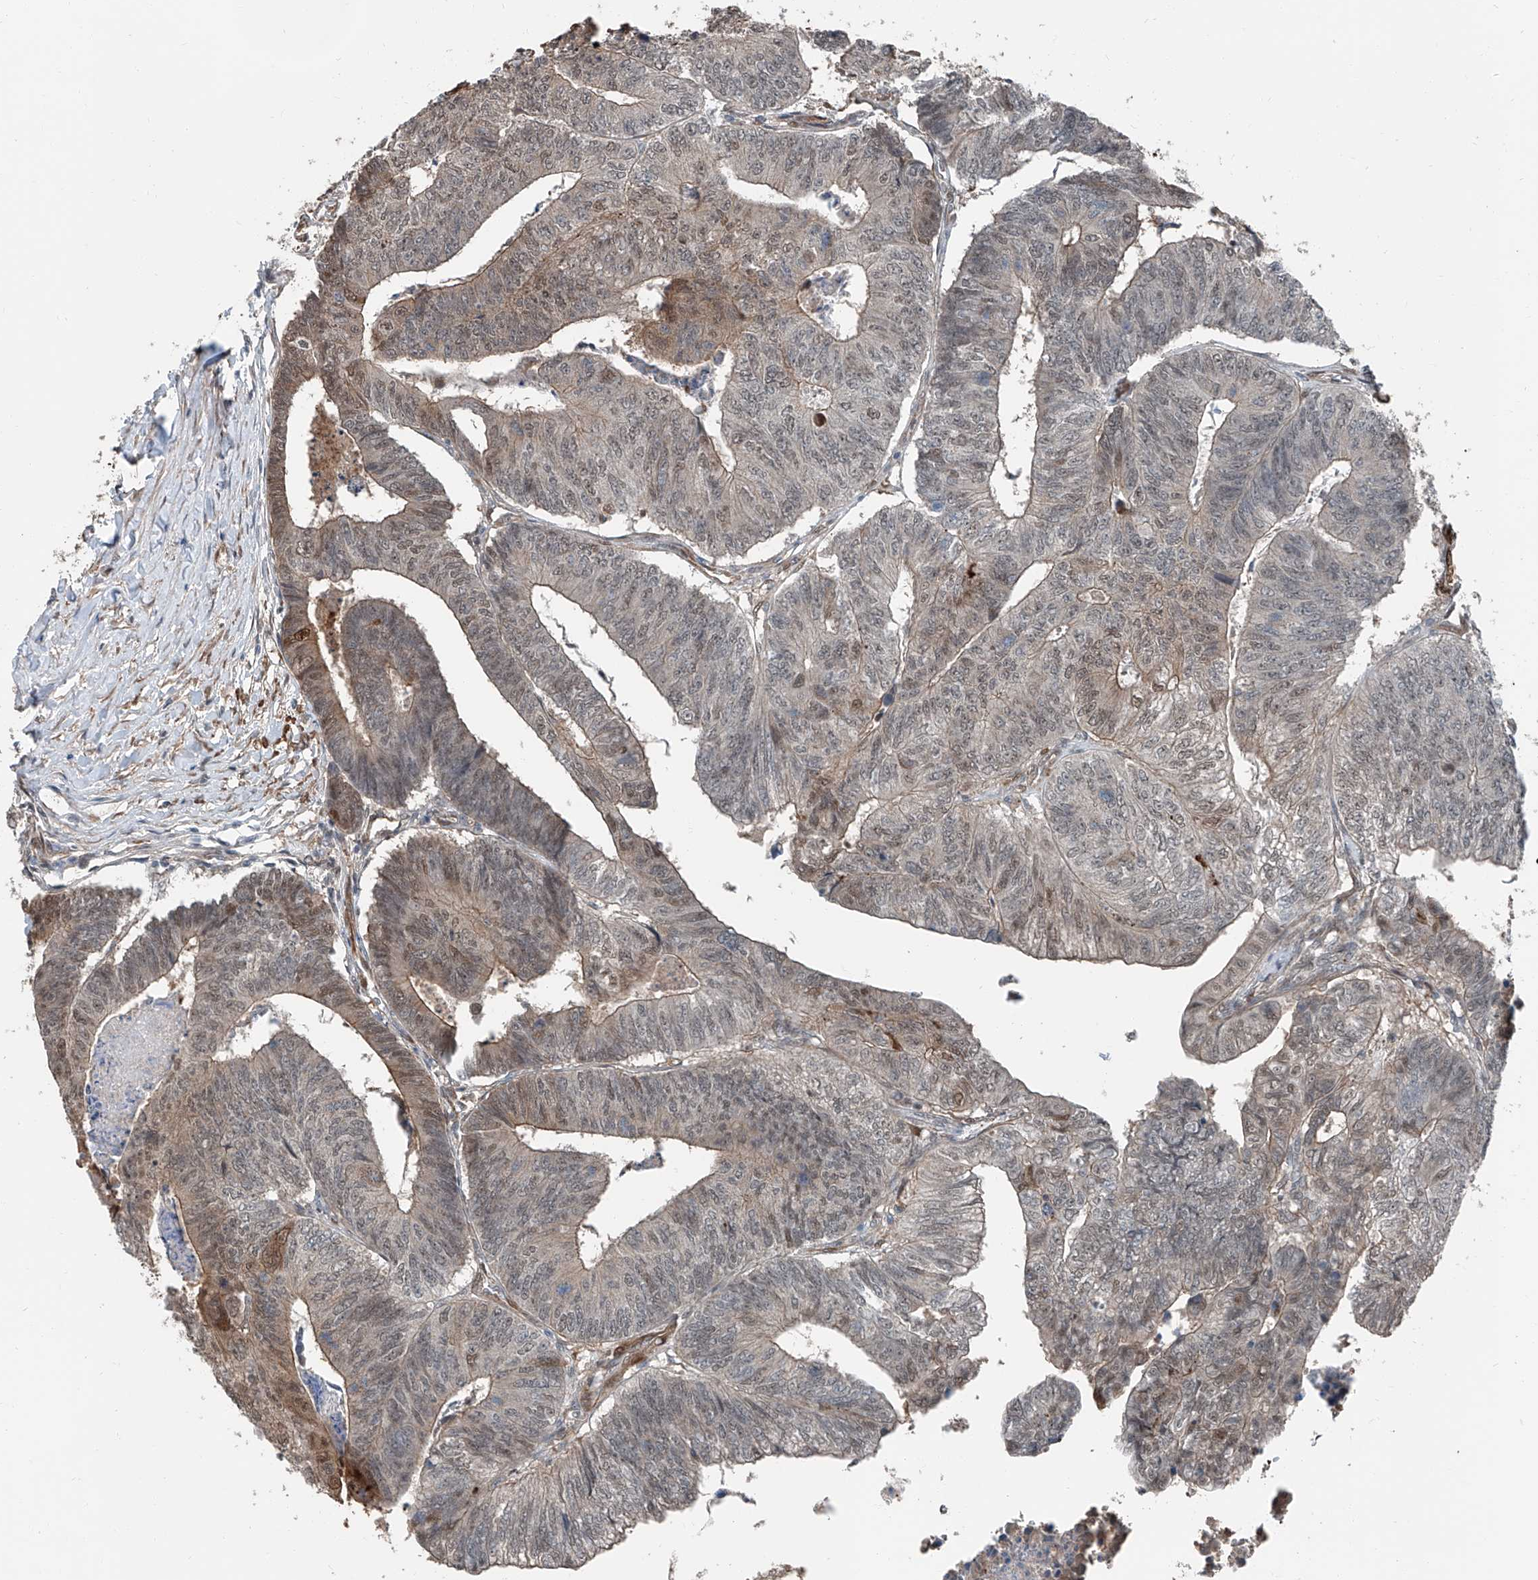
{"staining": {"intensity": "weak", "quantity": ">75%", "location": "cytoplasmic/membranous,nuclear"}, "tissue": "colorectal cancer", "cell_type": "Tumor cells", "image_type": "cancer", "snomed": [{"axis": "morphology", "description": "Adenocarcinoma, NOS"}, {"axis": "topography", "description": "Colon"}], "caption": "Protein staining of colorectal cancer tissue reveals weak cytoplasmic/membranous and nuclear expression in about >75% of tumor cells. (brown staining indicates protein expression, while blue staining denotes nuclei).", "gene": "HSPA6", "patient": {"sex": "female", "age": 67}}